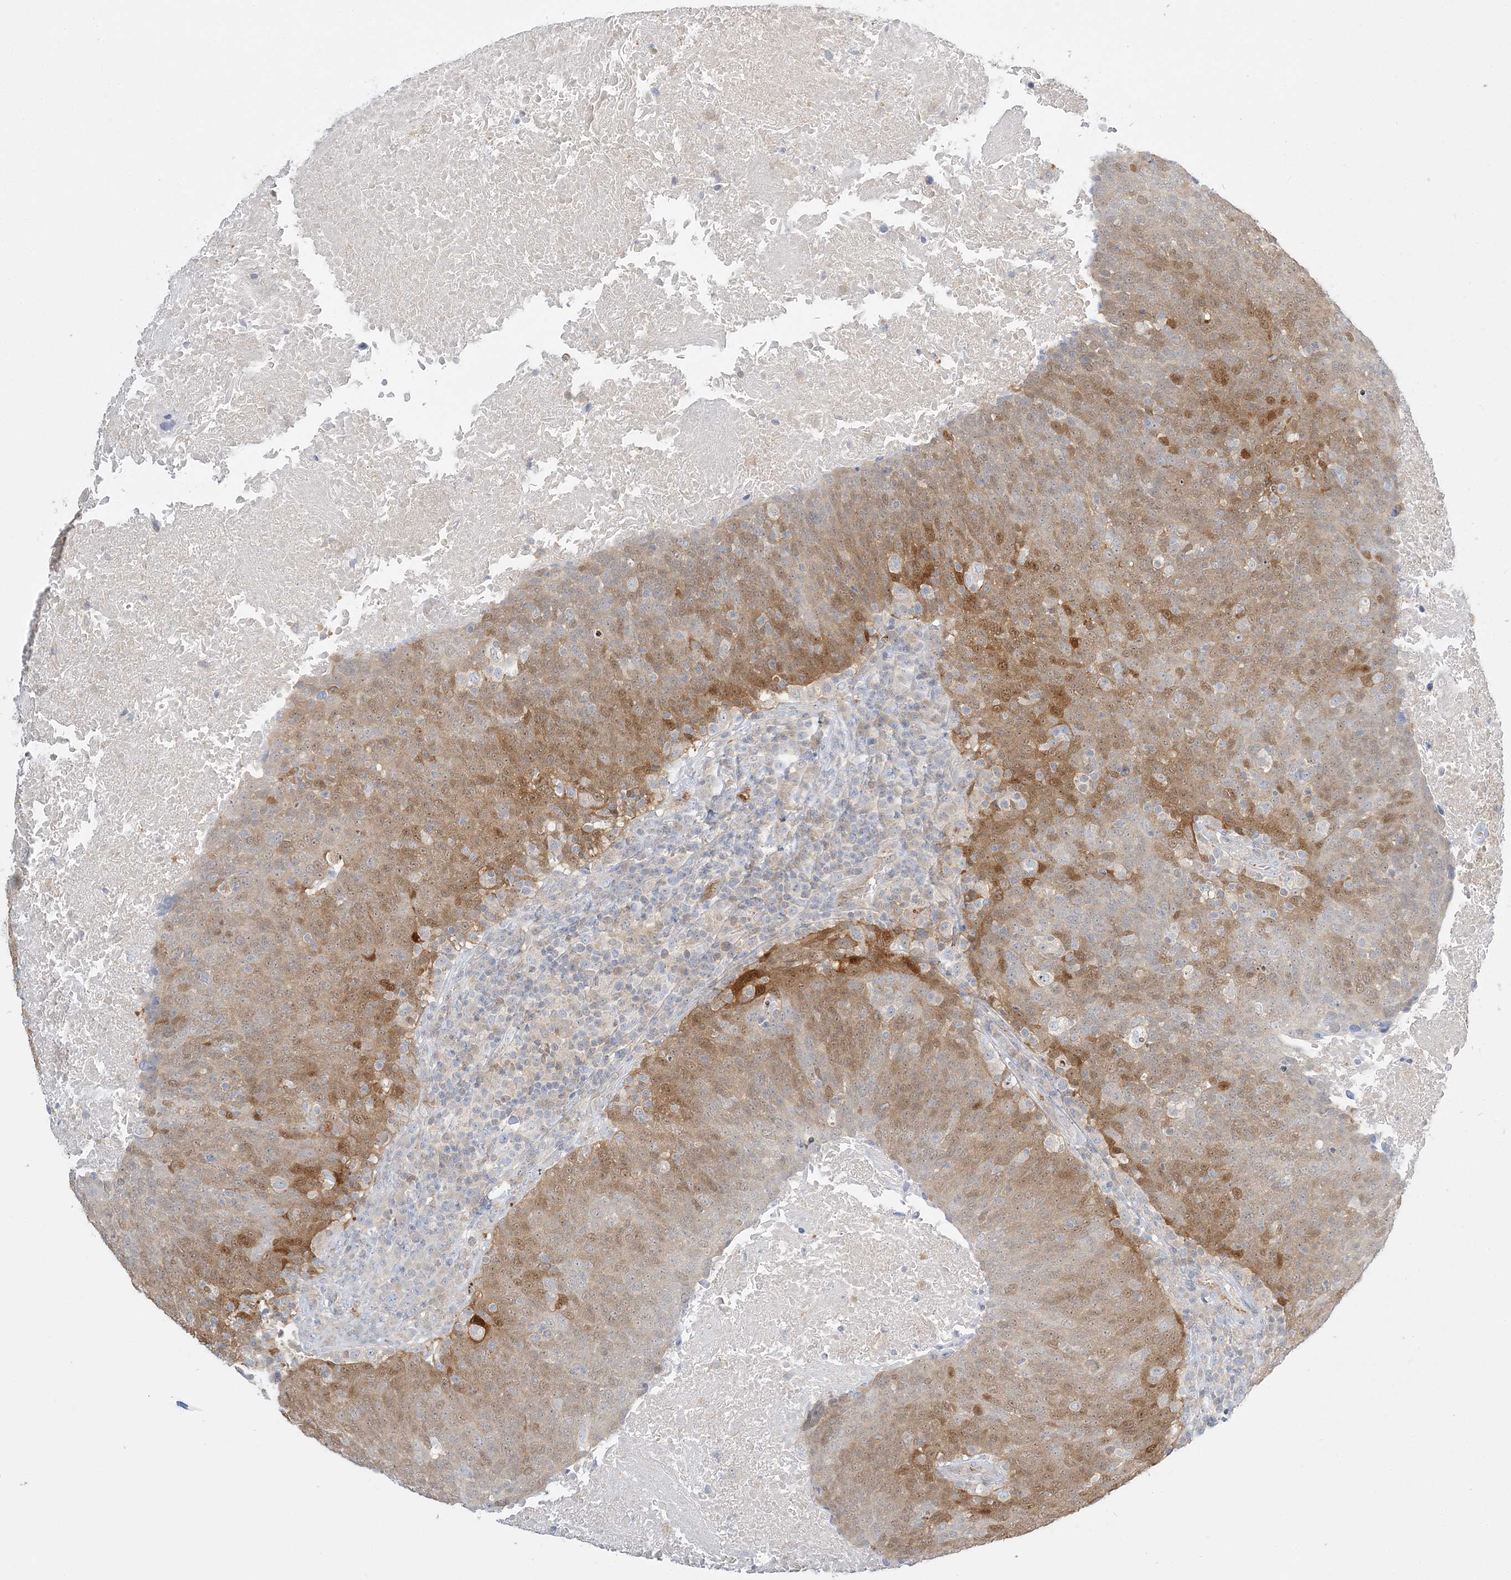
{"staining": {"intensity": "moderate", "quantity": ">75%", "location": "cytoplasmic/membranous,nuclear"}, "tissue": "head and neck cancer", "cell_type": "Tumor cells", "image_type": "cancer", "snomed": [{"axis": "morphology", "description": "Squamous cell carcinoma, NOS"}, {"axis": "morphology", "description": "Squamous cell carcinoma, metastatic, NOS"}, {"axis": "topography", "description": "Lymph node"}, {"axis": "topography", "description": "Head-Neck"}], "caption": "Protein expression analysis of human head and neck cancer reveals moderate cytoplasmic/membranous and nuclear positivity in about >75% of tumor cells.", "gene": "INPP1", "patient": {"sex": "male", "age": 62}}